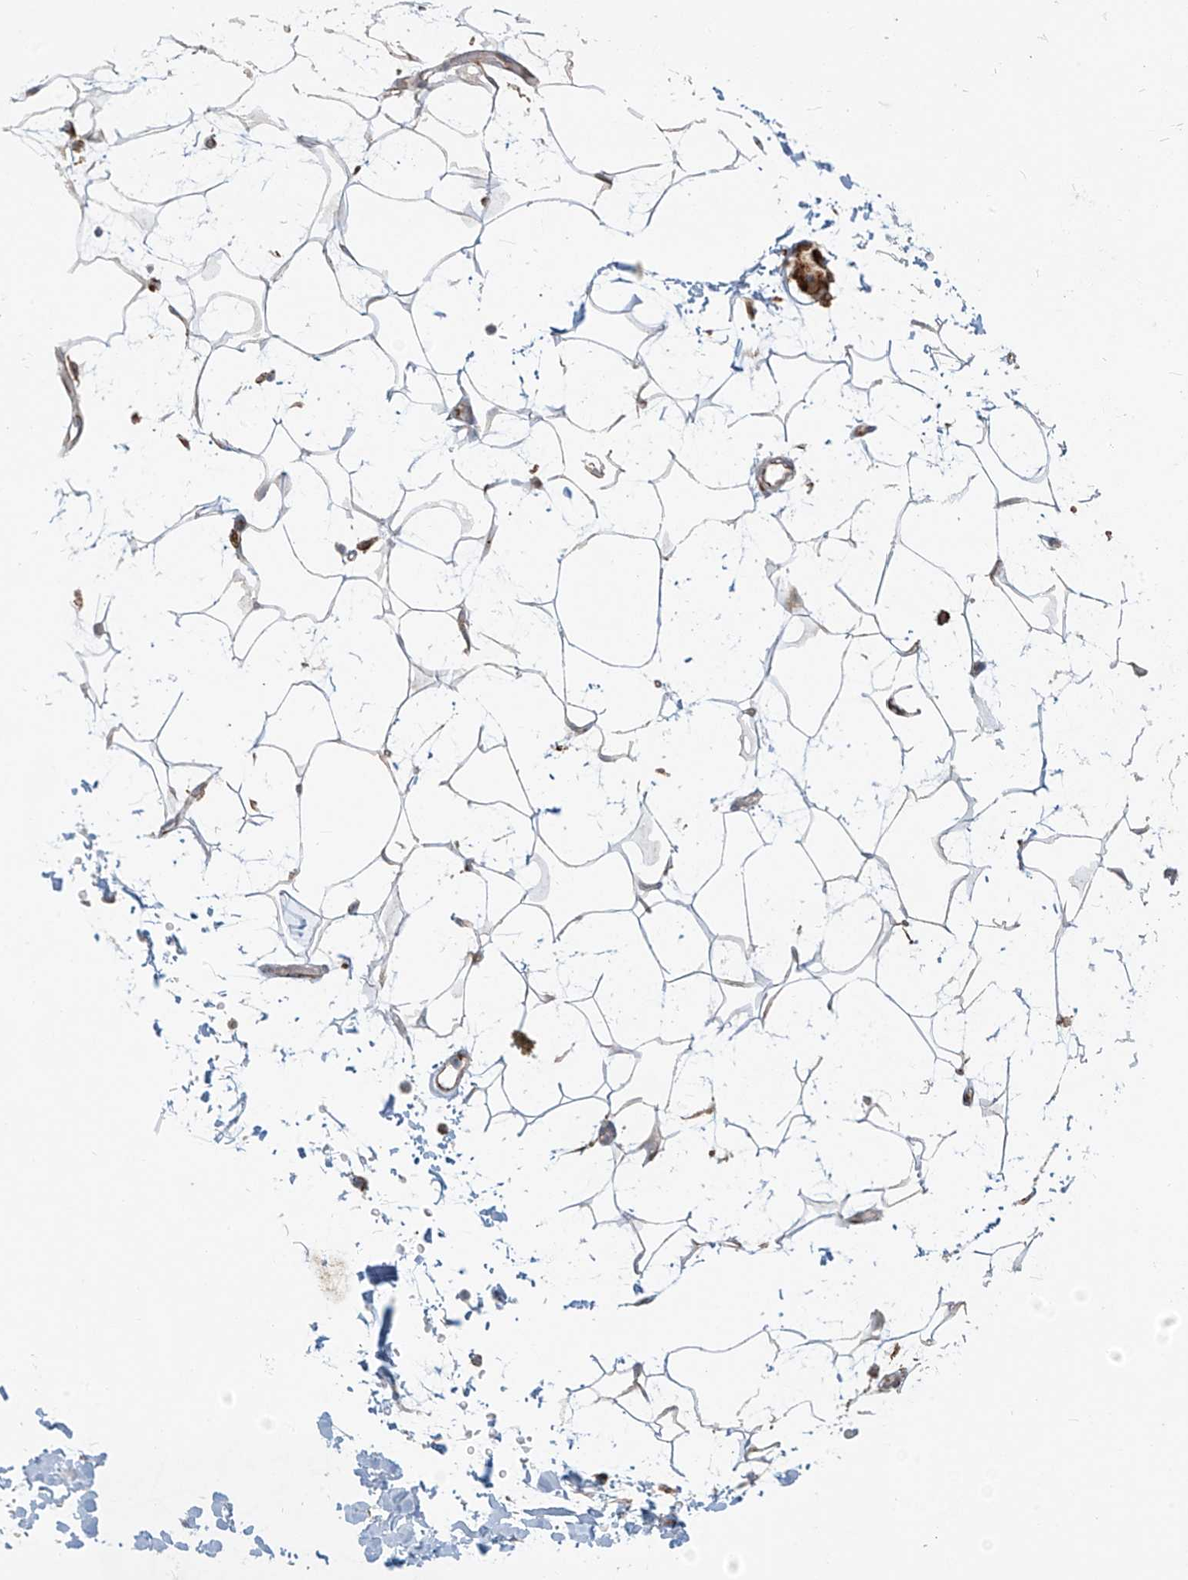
{"staining": {"intensity": "weak", "quantity": "<25%", "location": "cytoplasmic/membranous"}, "tissue": "adipose tissue", "cell_type": "Adipocytes", "image_type": "normal", "snomed": [{"axis": "morphology", "description": "Normal tissue, NOS"}, {"axis": "topography", "description": "Soft tissue"}], "caption": "Adipocytes show no significant protein expression in benign adipose tissue. (DAB immunohistochemistry (IHC), high magnification).", "gene": "KATNIP", "patient": {"sex": "male", "age": 72}}